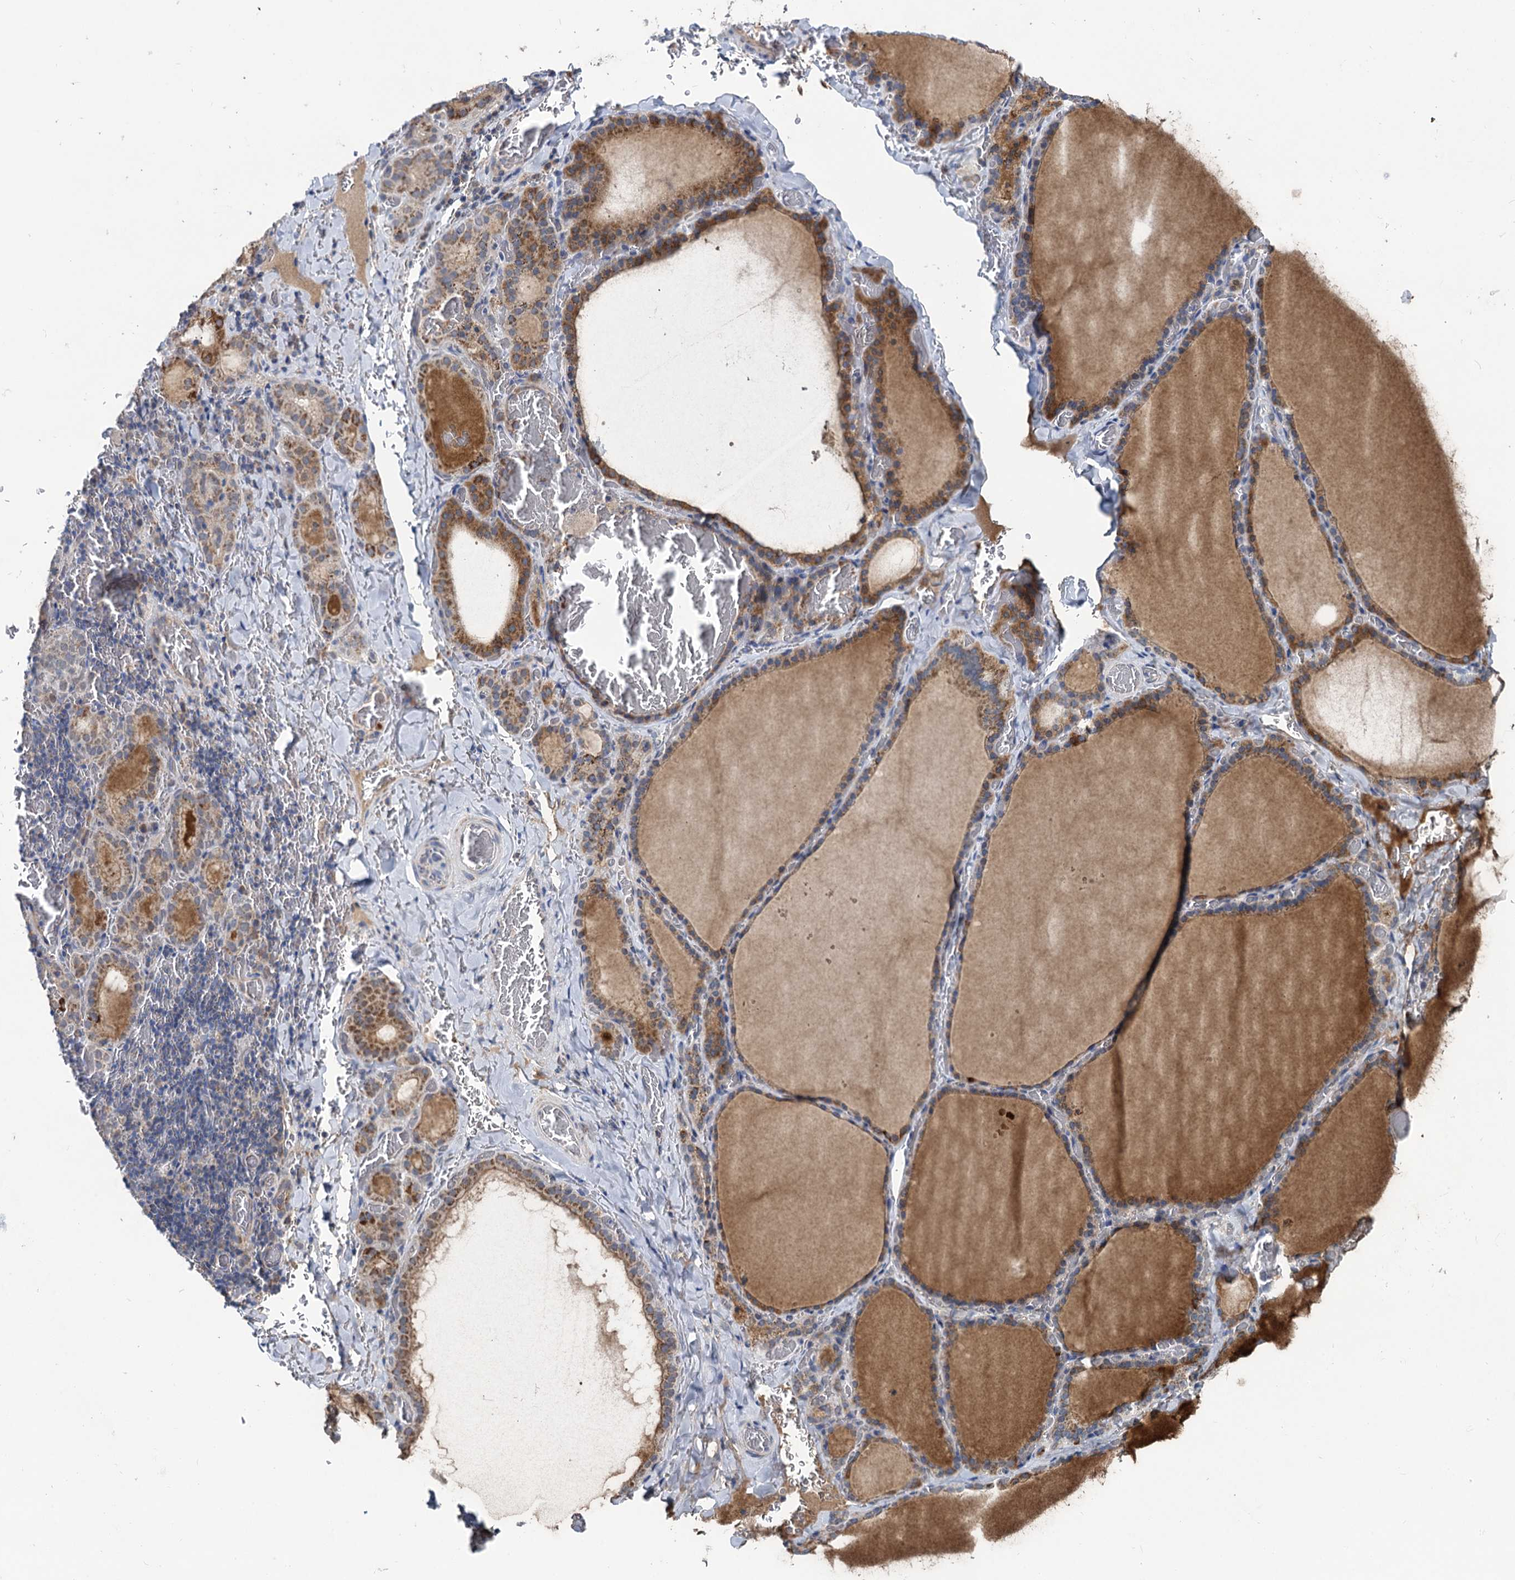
{"staining": {"intensity": "moderate", "quantity": ">75%", "location": "cytoplasmic/membranous"}, "tissue": "thyroid gland", "cell_type": "Glandular cells", "image_type": "normal", "snomed": [{"axis": "morphology", "description": "Normal tissue, NOS"}, {"axis": "topography", "description": "Thyroid gland"}], "caption": "Glandular cells demonstrate medium levels of moderate cytoplasmic/membranous expression in about >75% of cells in unremarkable thyroid gland.", "gene": "METTL4", "patient": {"sex": "female", "age": 39}}